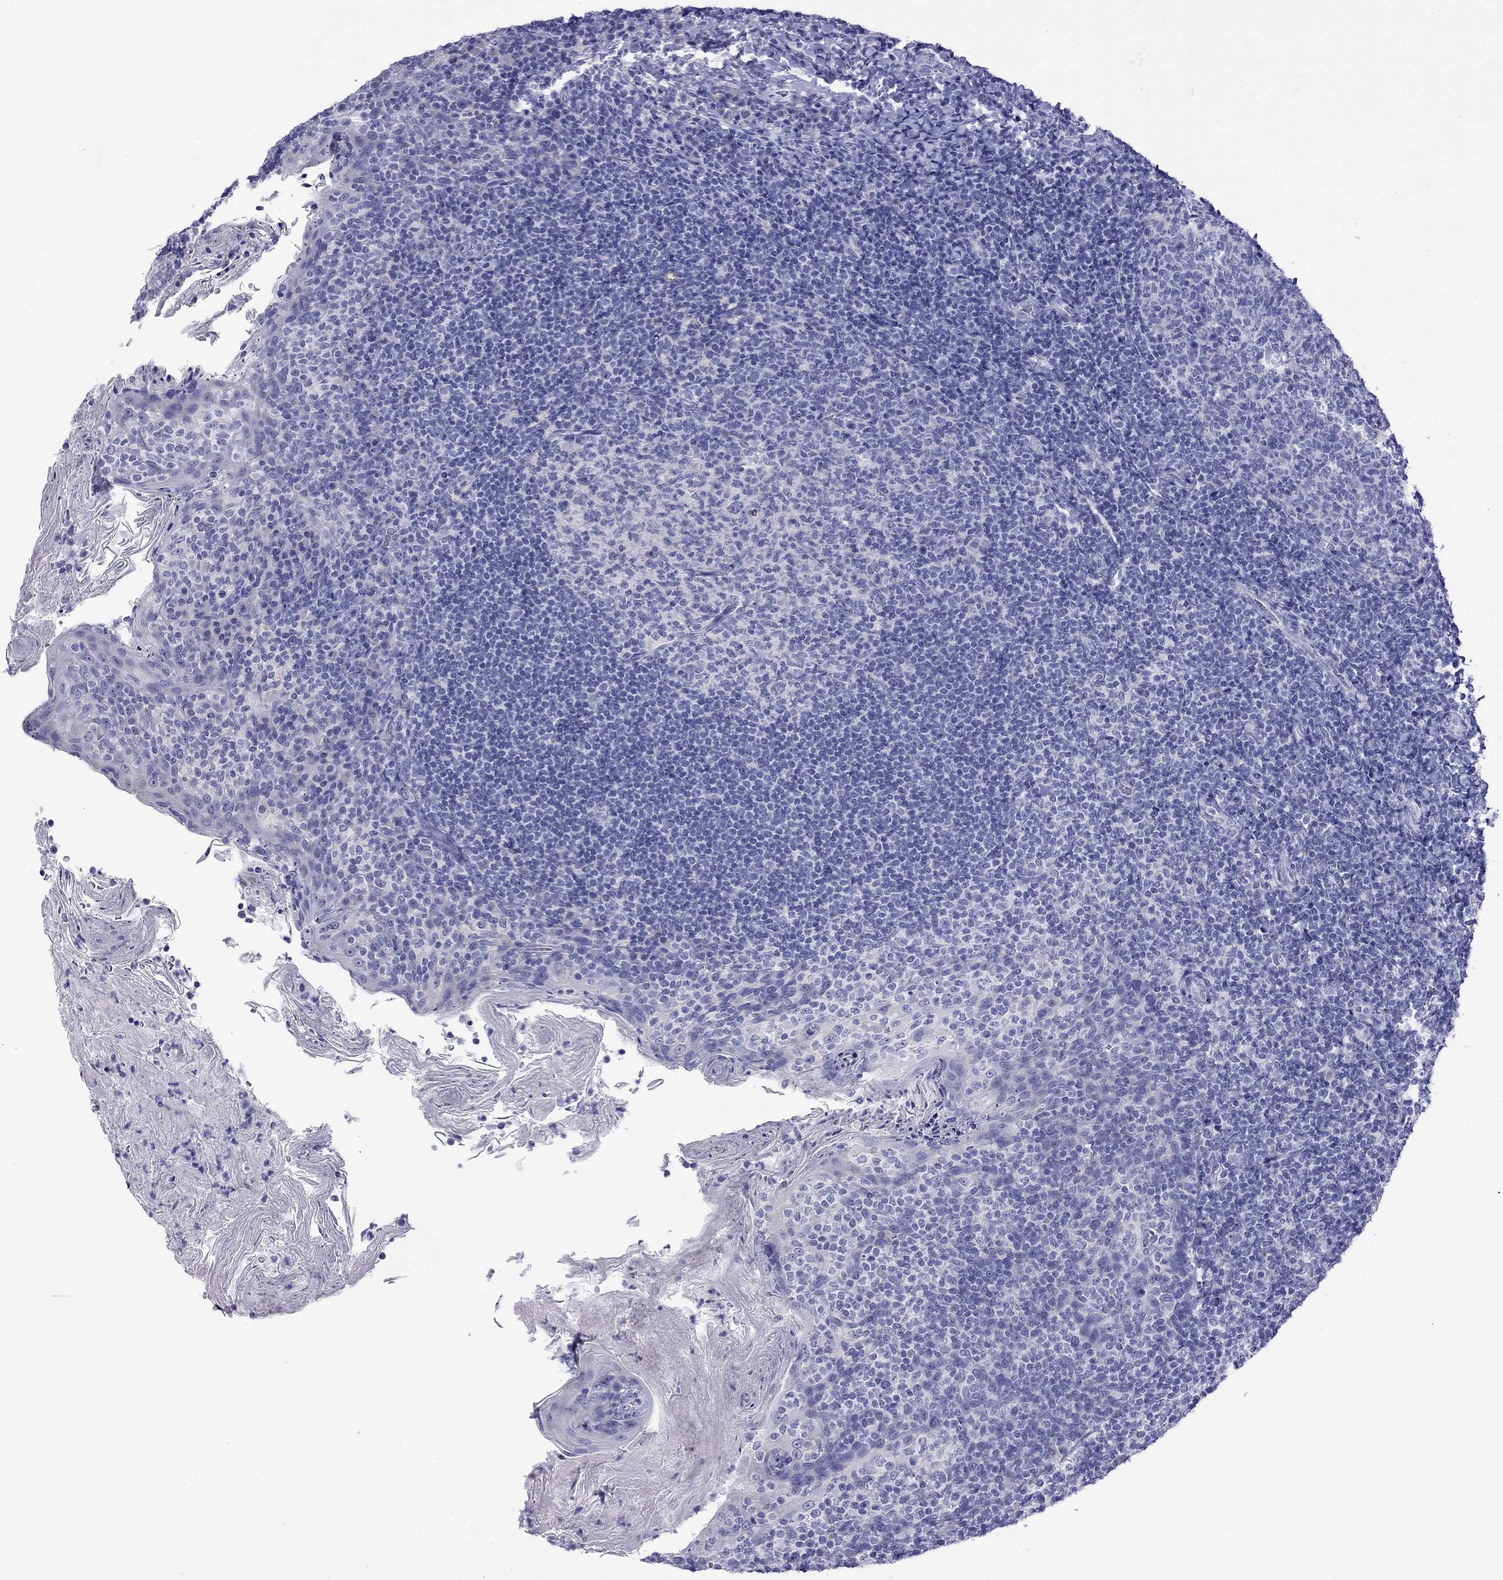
{"staining": {"intensity": "negative", "quantity": "none", "location": "none"}, "tissue": "tonsil", "cell_type": "Germinal center cells", "image_type": "normal", "snomed": [{"axis": "morphology", "description": "Normal tissue, NOS"}, {"axis": "topography", "description": "Tonsil"}], "caption": "Germinal center cells show no significant protein expression in benign tonsil.", "gene": "FIGLA", "patient": {"sex": "female", "age": 10}}